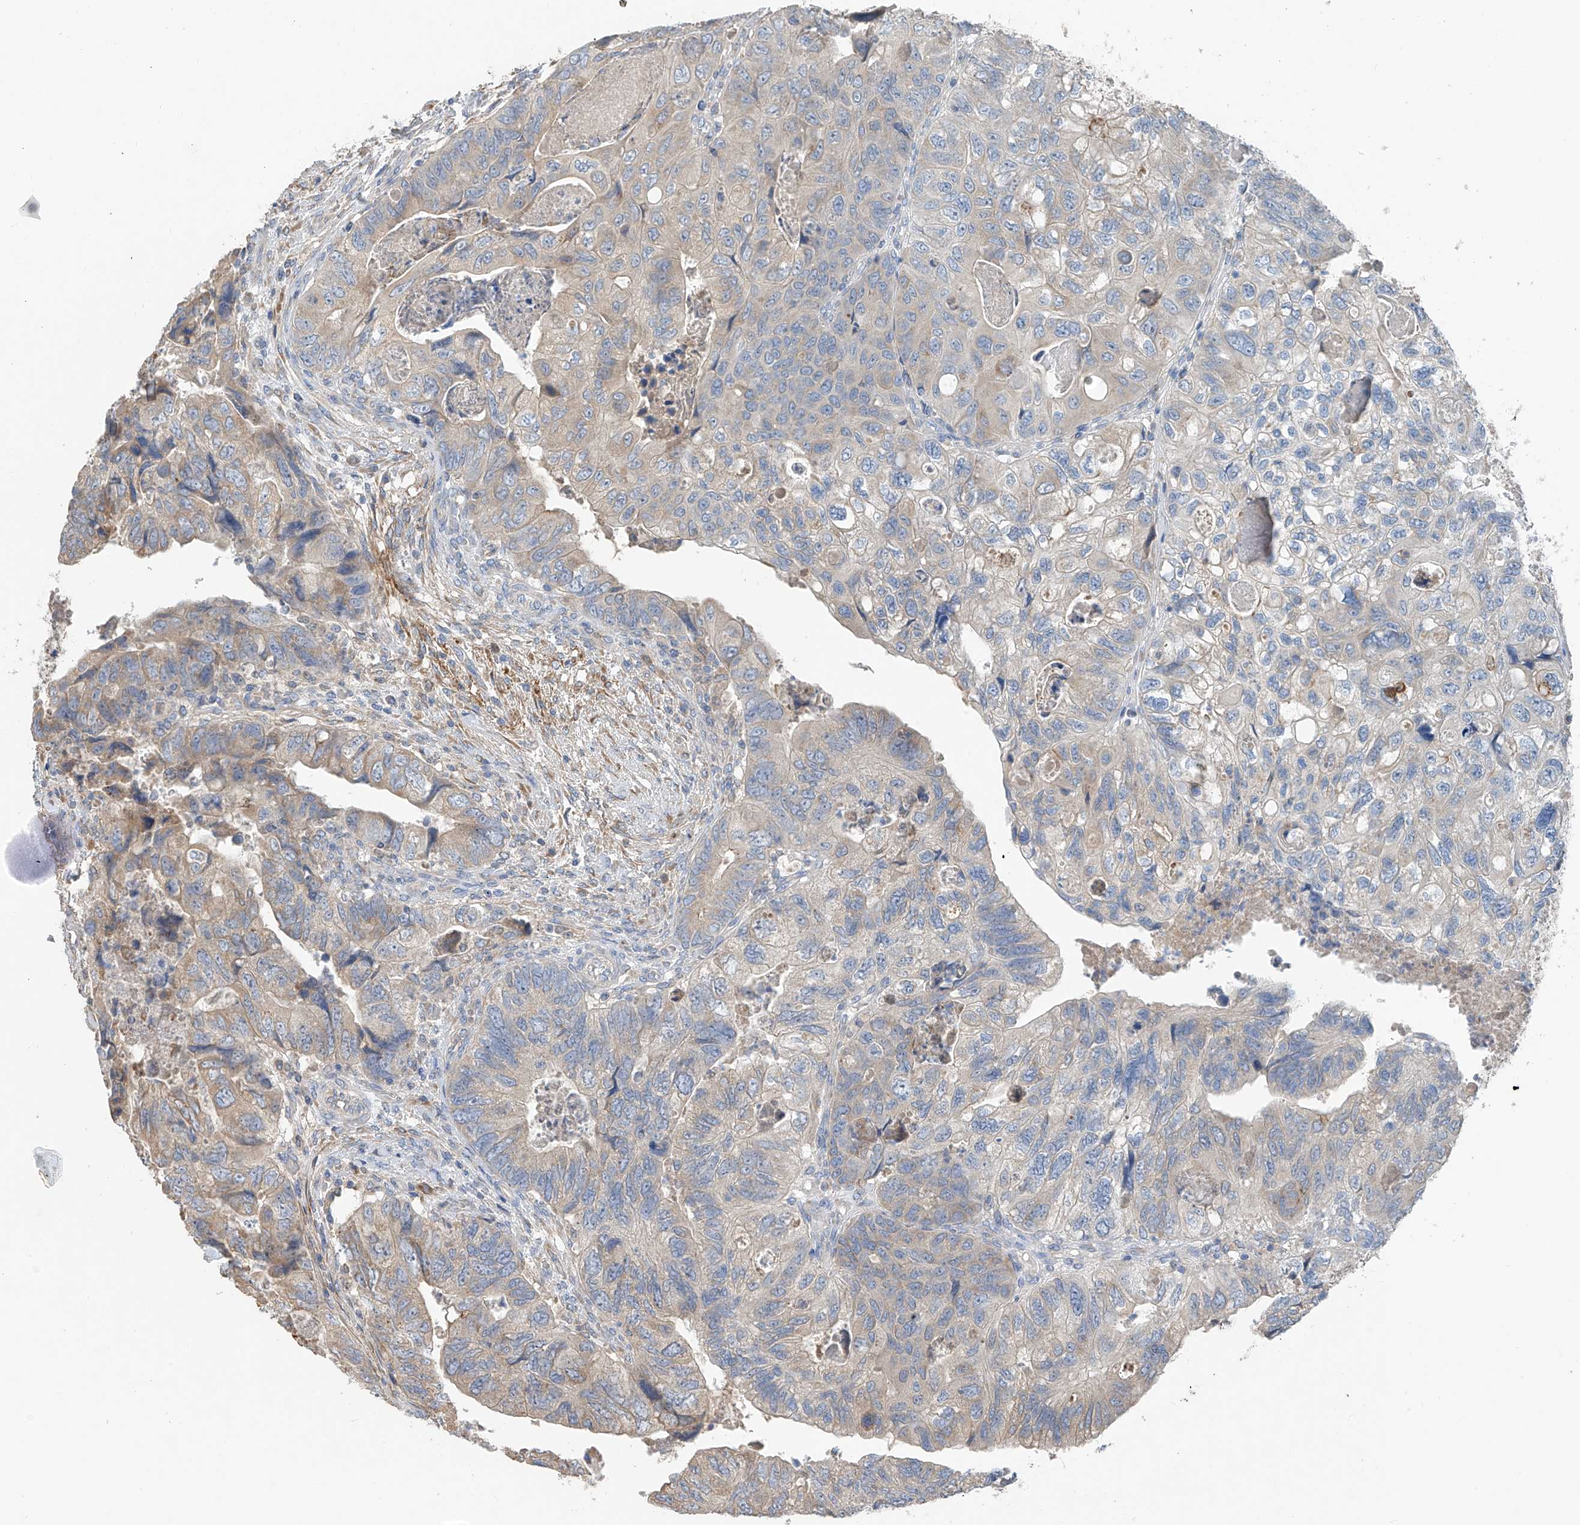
{"staining": {"intensity": "weak", "quantity": "<25%", "location": "cytoplasmic/membranous"}, "tissue": "colorectal cancer", "cell_type": "Tumor cells", "image_type": "cancer", "snomed": [{"axis": "morphology", "description": "Adenocarcinoma, NOS"}, {"axis": "topography", "description": "Rectum"}], "caption": "Histopathology image shows no significant protein staining in tumor cells of colorectal adenocarcinoma.", "gene": "GALNTL6", "patient": {"sex": "male", "age": 63}}